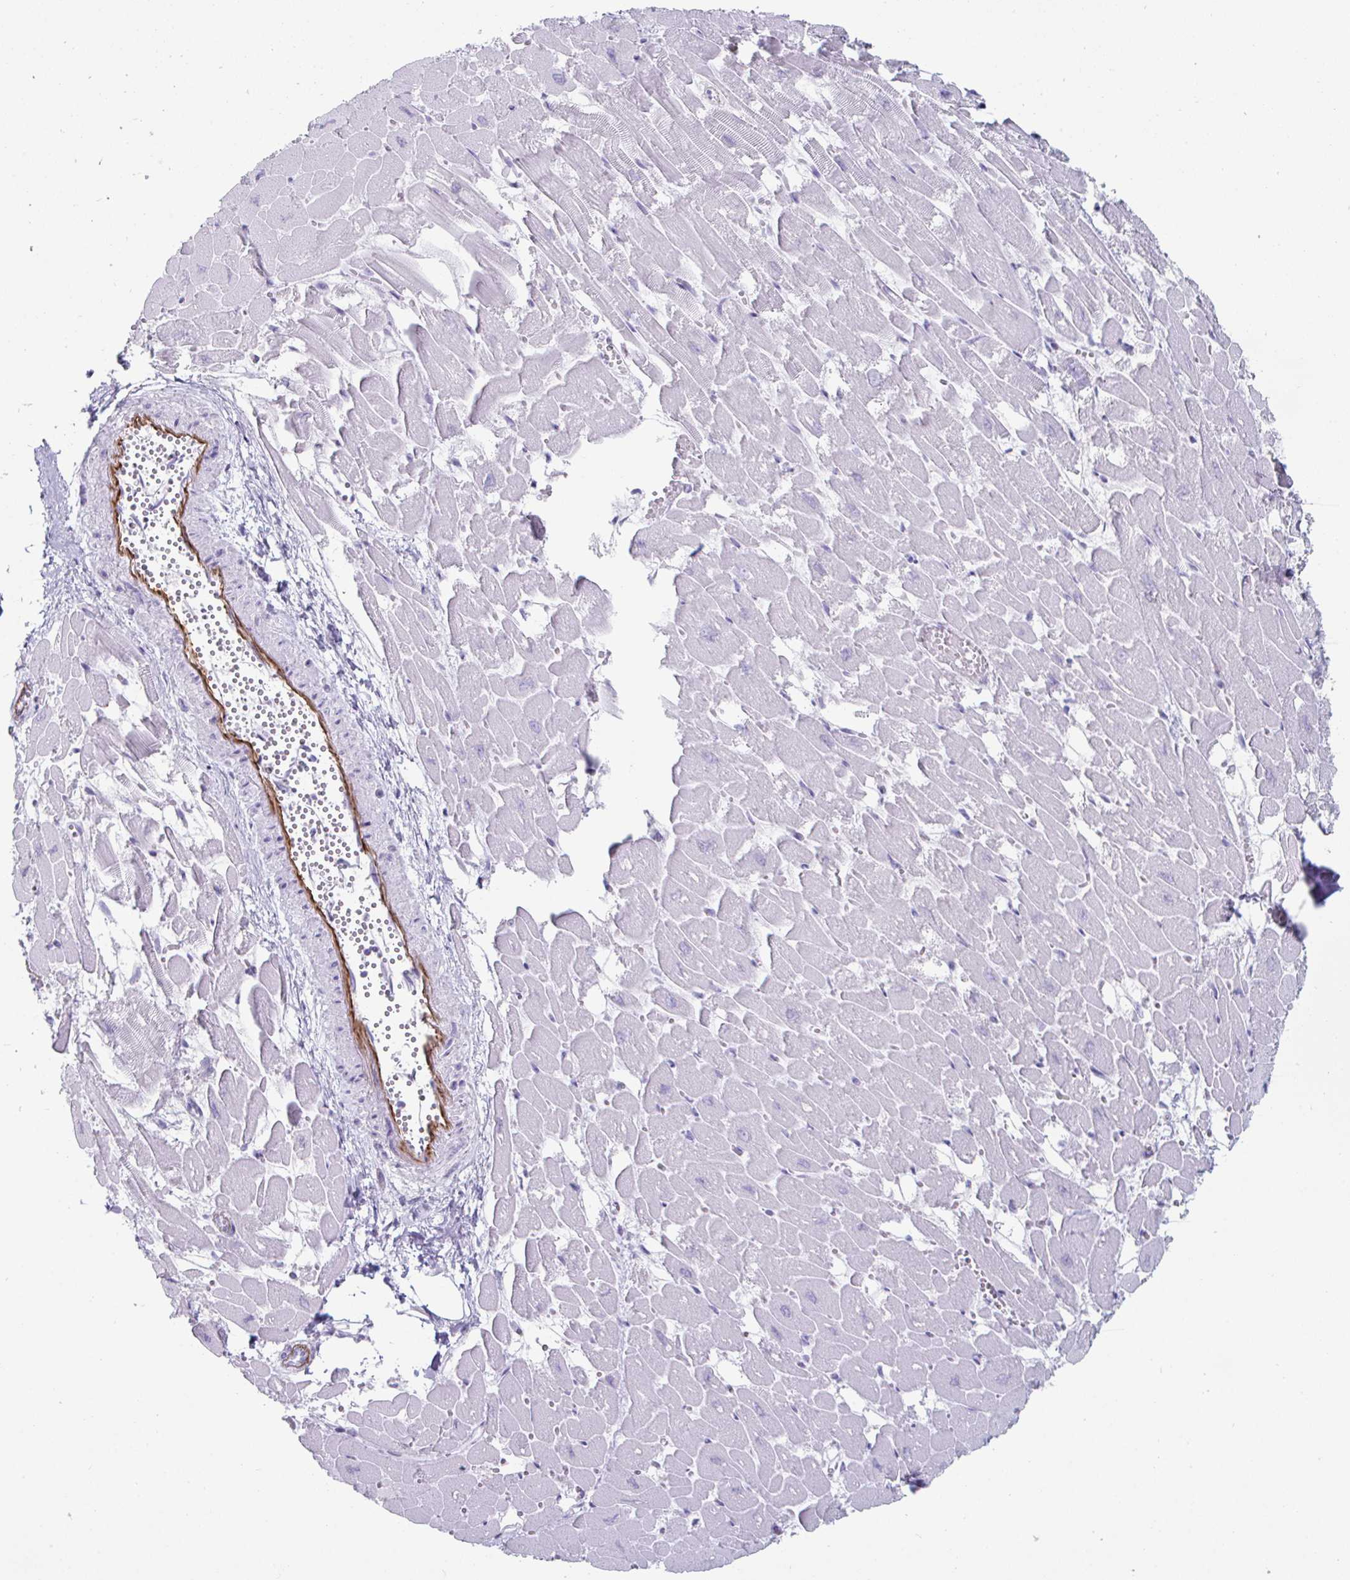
{"staining": {"intensity": "negative", "quantity": "none", "location": "none"}, "tissue": "heart muscle", "cell_type": "Cardiomyocytes", "image_type": "normal", "snomed": [{"axis": "morphology", "description": "Normal tissue, NOS"}, {"axis": "topography", "description": "Heart"}], "caption": "DAB (3,3'-diaminobenzidine) immunohistochemical staining of unremarkable human heart muscle displays no significant positivity in cardiomyocytes.", "gene": "CREG2", "patient": {"sex": "female", "age": 52}}